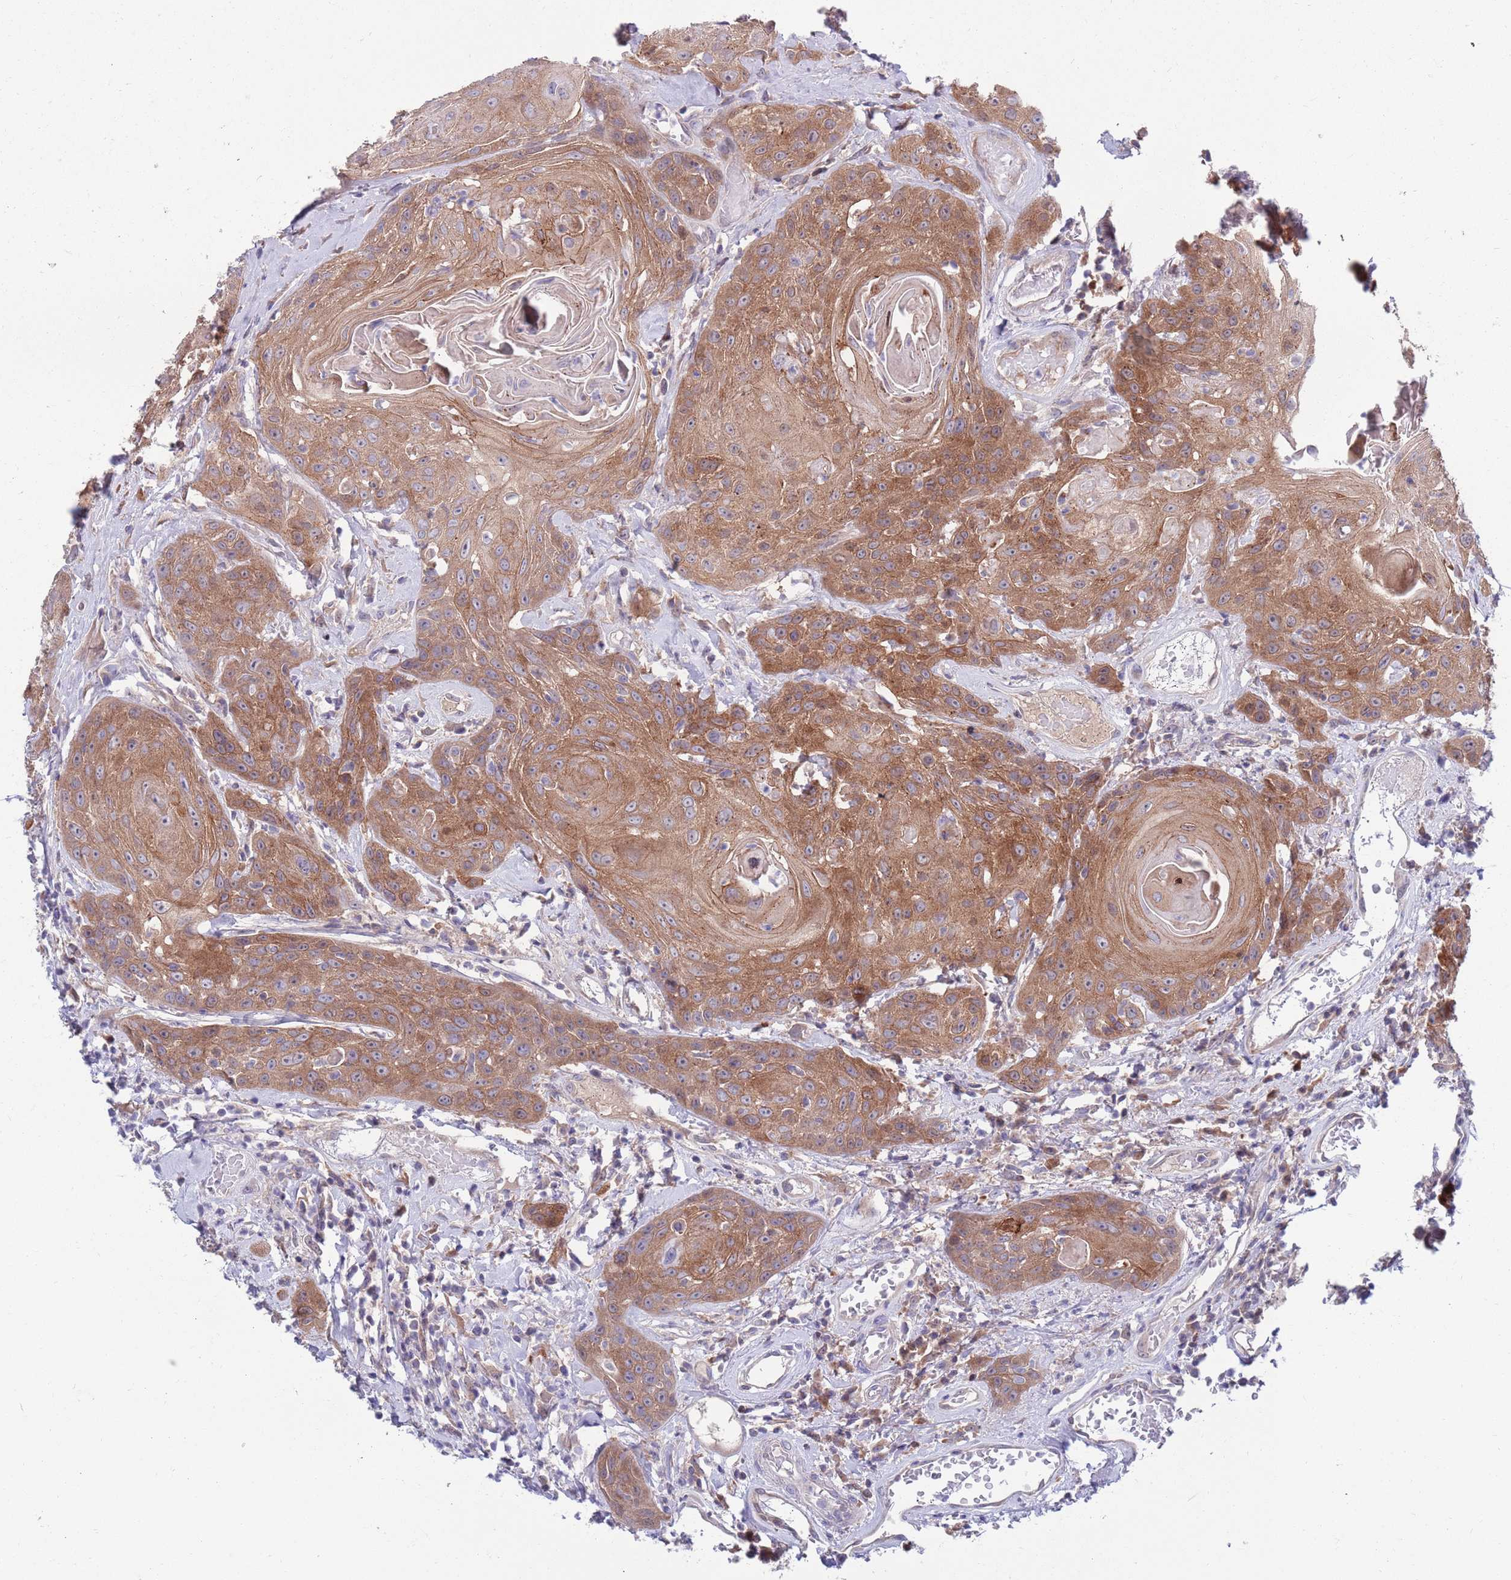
{"staining": {"intensity": "strong", "quantity": ">75%", "location": "cytoplasmic/membranous"}, "tissue": "head and neck cancer", "cell_type": "Tumor cells", "image_type": "cancer", "snomed": [{"axis": "morphology", "description": "Squamous cell carcinoma, NOS"}, {"axis": "topography", "description": "Head-Neck"}], "caption": "A photomicrograph of human head and neck cancer stained for a protein shows strong cytoplasmic/membranous brown staining in tumor cells.", "gene": "KLHL29", "patient": {"sex": "female", "age": 59}}